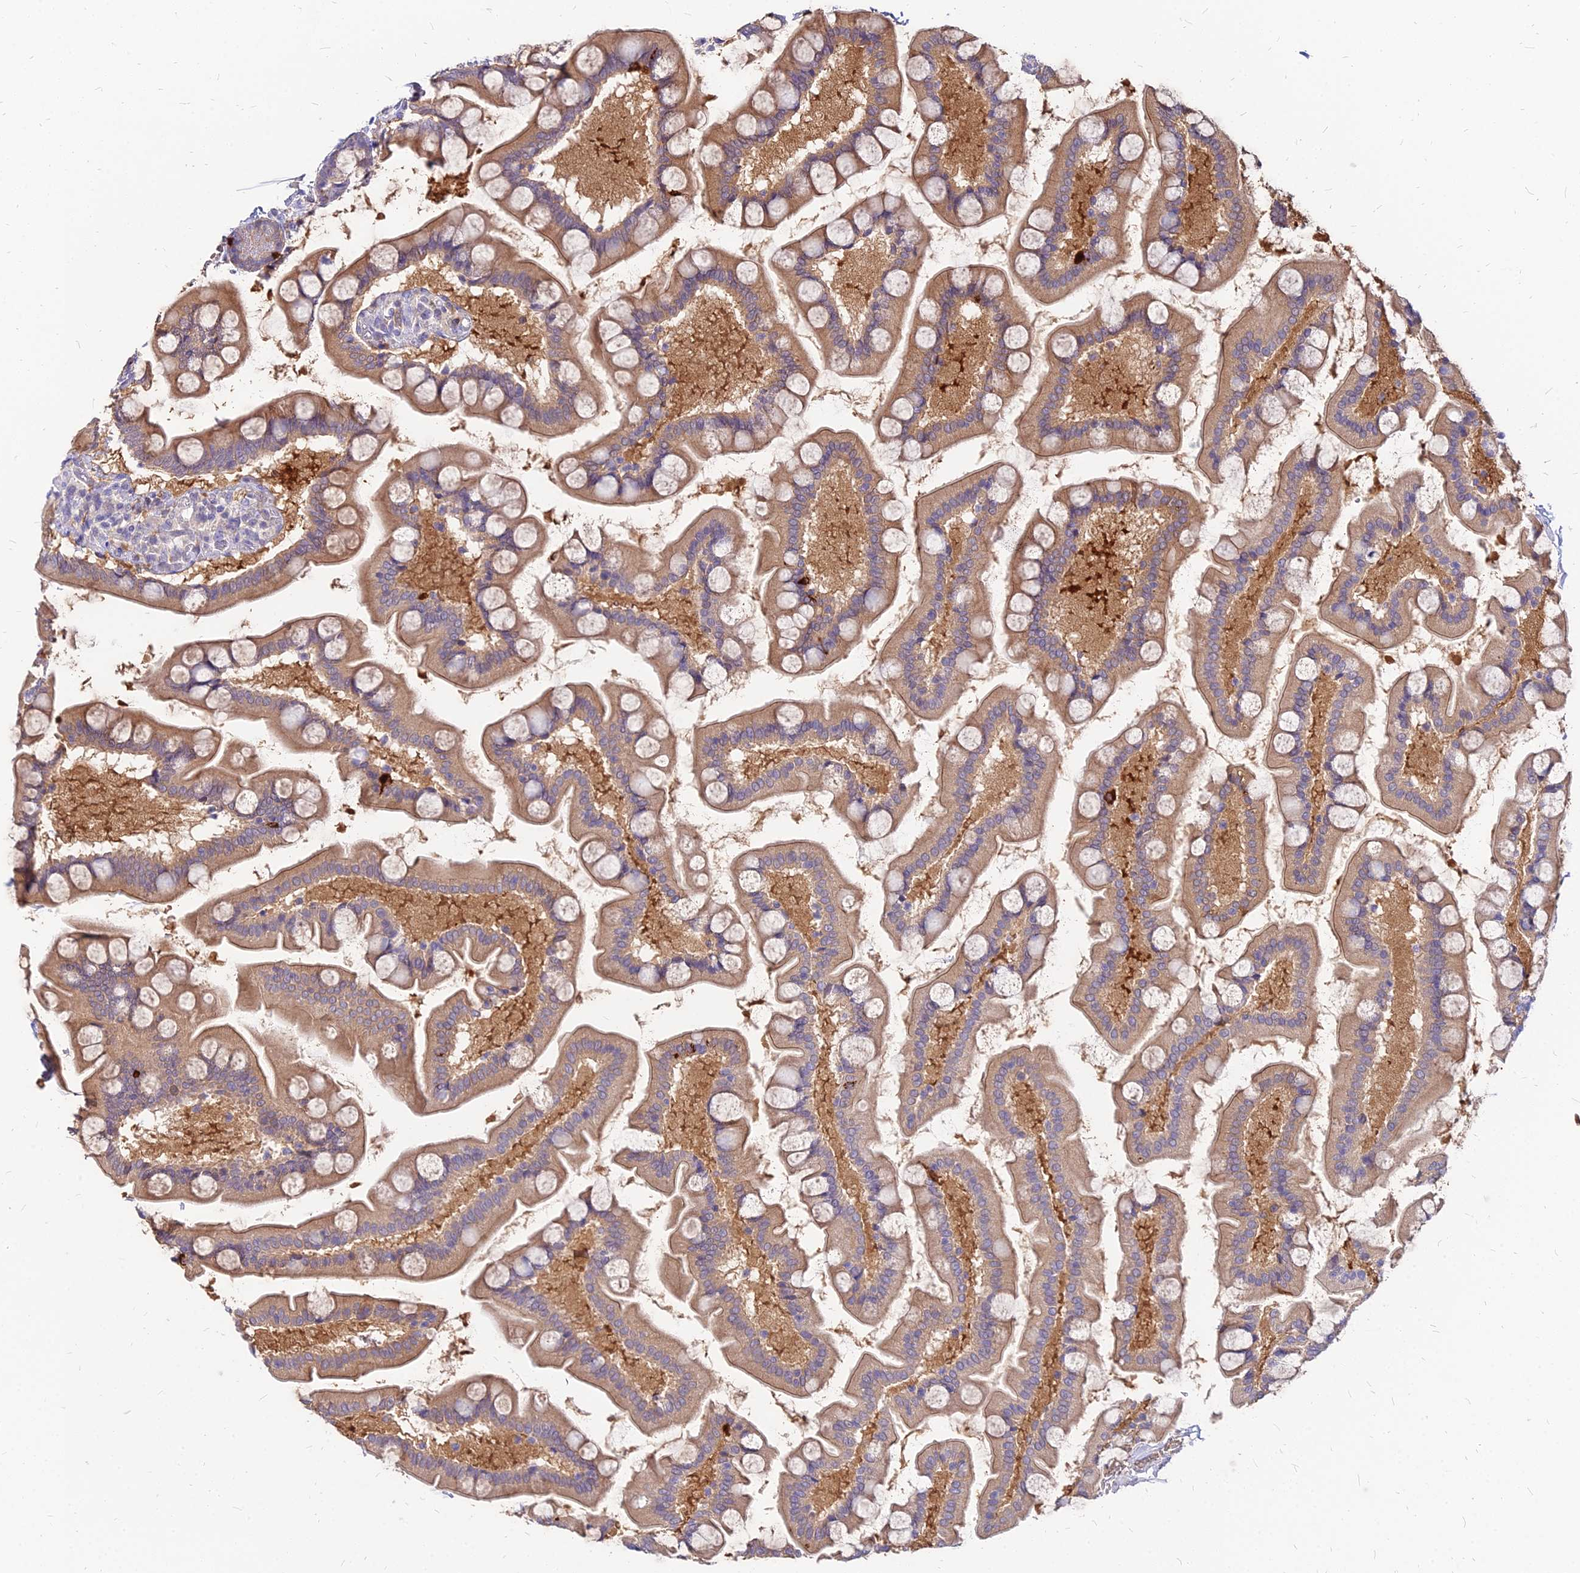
{"staining": {"intensity": "moderate", "quantity": ">75%", "location": "cytoplasmic/membranous"}, "tissue": "small intestine", "cell_type": "Glandular cells", "image_type": "normal", "snomed": [{"axis": "morphology", "description": "Normal tissue, NOS"}, {"axis": "topography", "description": "Small intestine"}], "caption": "IHC histopathology image of benign human small intestine stained for a protein (brown), which reveals medium levels of moderate cytoplasmic/membranous positivity in about >75% of glandular cells.", "gene": "ACSM6", "patient": {"sex": "male", "age": 41}}